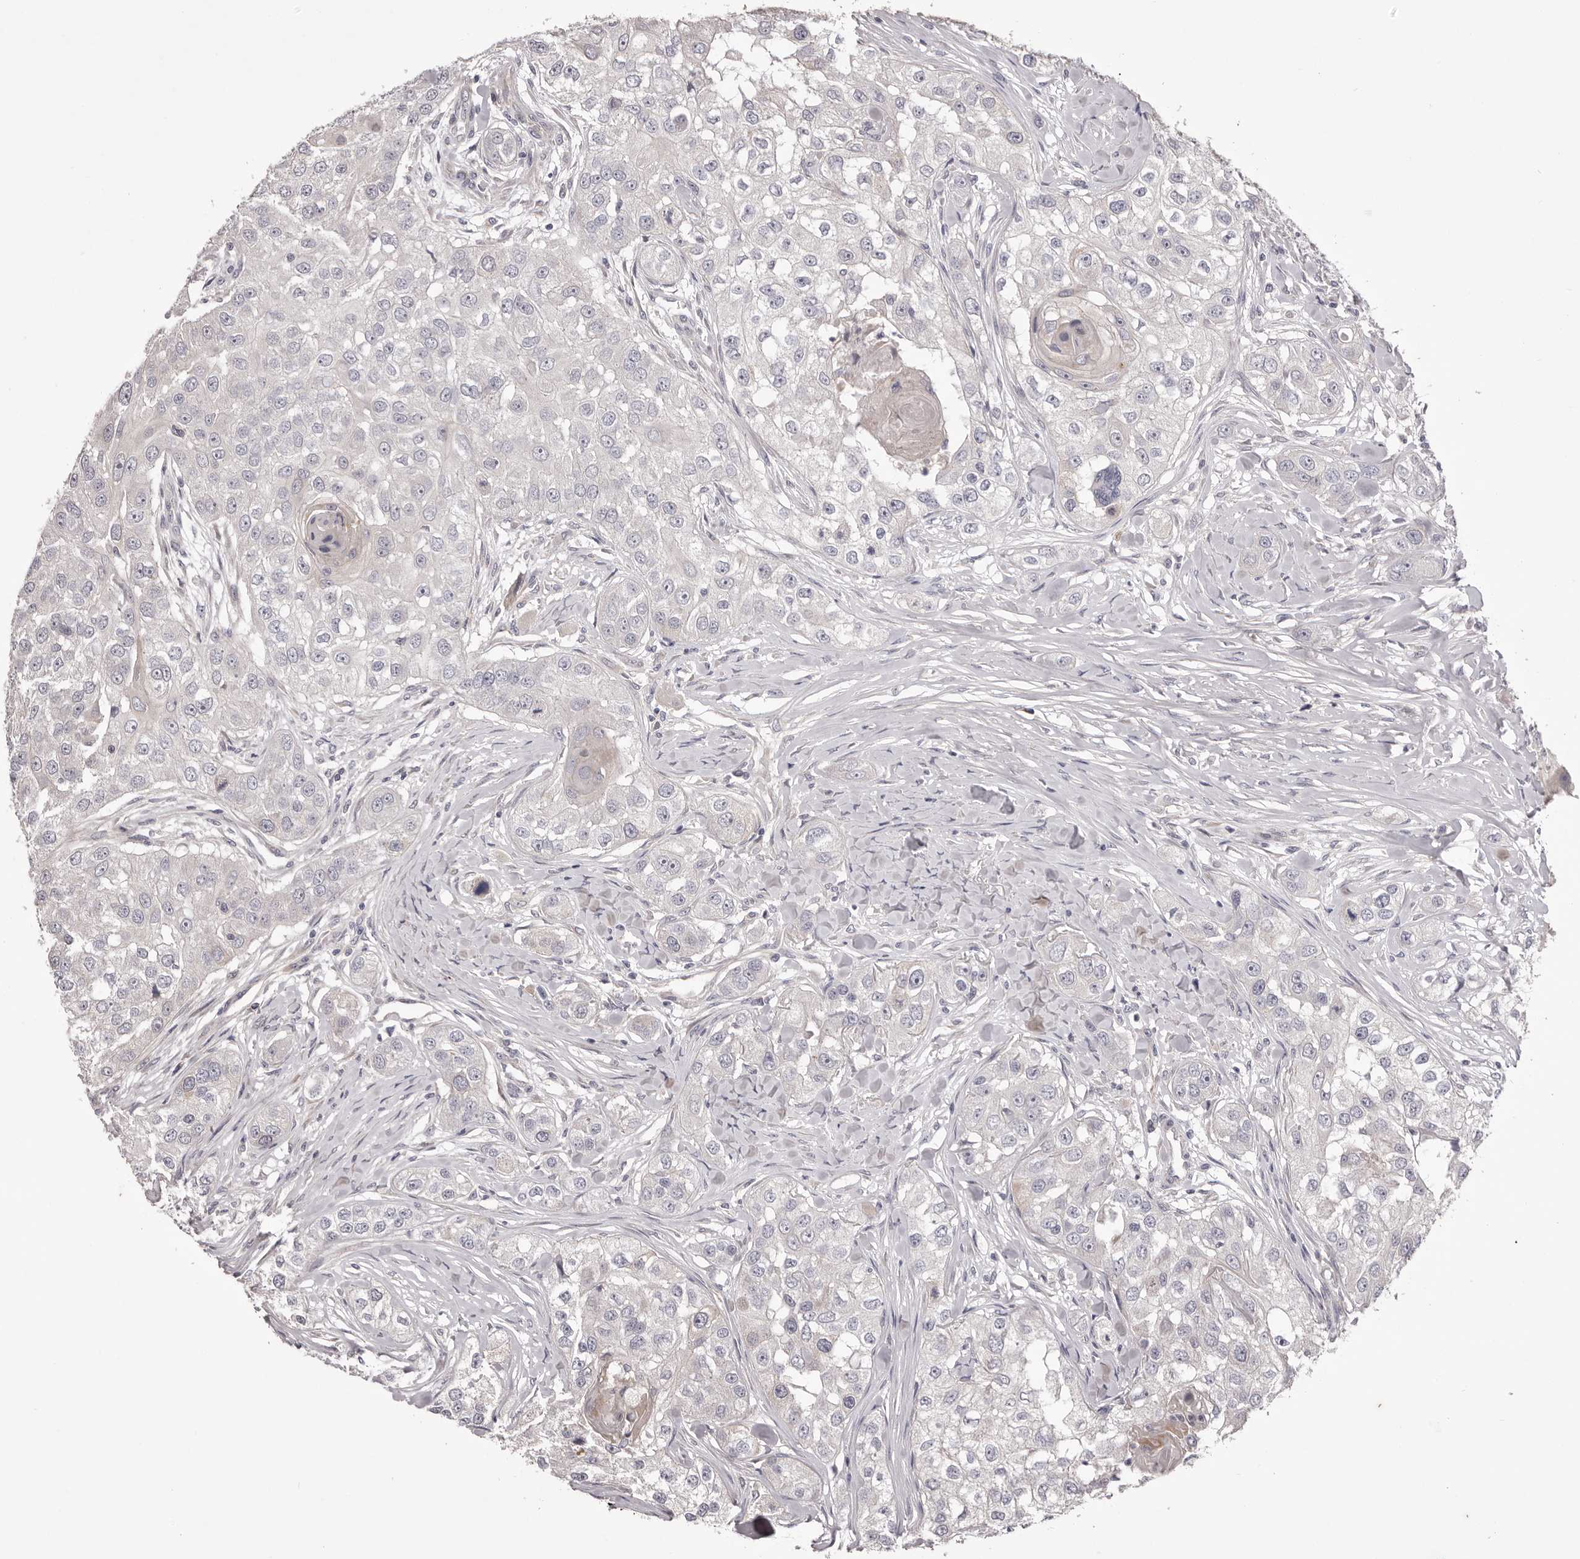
{"staining": {"intensity": "negative", "quantity": "none", "location": "none"}, "tissue": "head and neck cancer", "cell_type": "Tumor cells", "image_type": "cancer", "snomed": [{"axis": "morphology", "description": "Normal tissue, NOS"}, {"axis": "morphology", "description": "Squamous cell carcinoma, NOS"}, {"axis": "topography", "description": "Skeletal muscle"}, {"axis": "topography", "description": "Head-Neck"}], "caption": "There is no significant expression in tumor cells of head and neck cancer (squamous cell carcinoma).", "gene": "PNRC1", "patient": {"sex": "male", "age": 51}}